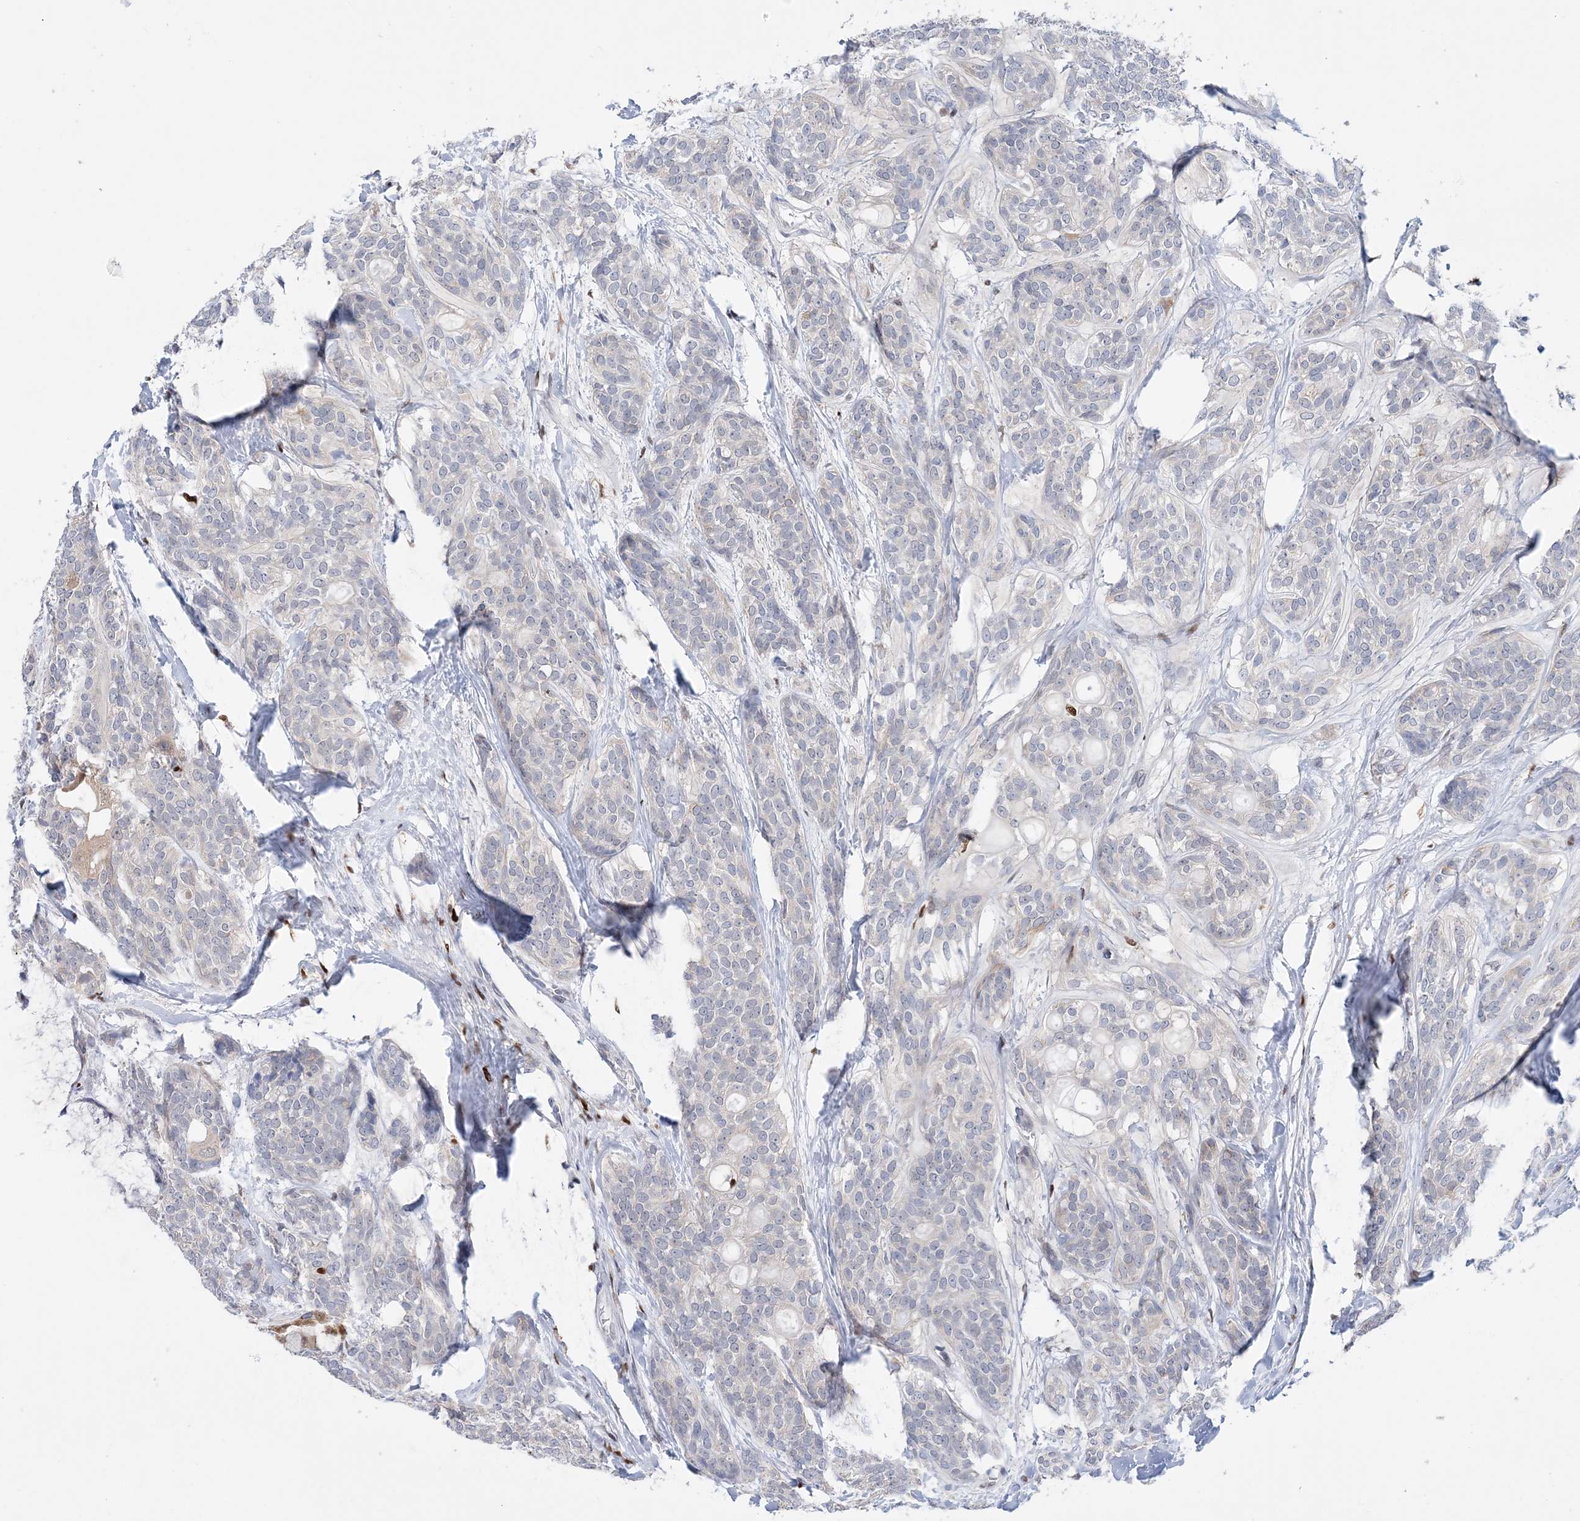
{"staining": {"intensity": "negative", "quantity": "none", "location": "none"}, "tissue": "head and neck cancer", "cell_type": "Tumor cells", "image_type": "cancer", "snomed": [{"axis": "morphology", "description": "Adenocarcinoma, NOS"}, {"axis": "topography", "description": "Head-Neck"}], "caption": "Head and neck cancer (adenocarcinoma) stained for a protein using immunohistochemistry (IHC) demonstrates no expression tumor cells.", "gene": "NIT2", "patient": {"sex": "male", "age": 66}}